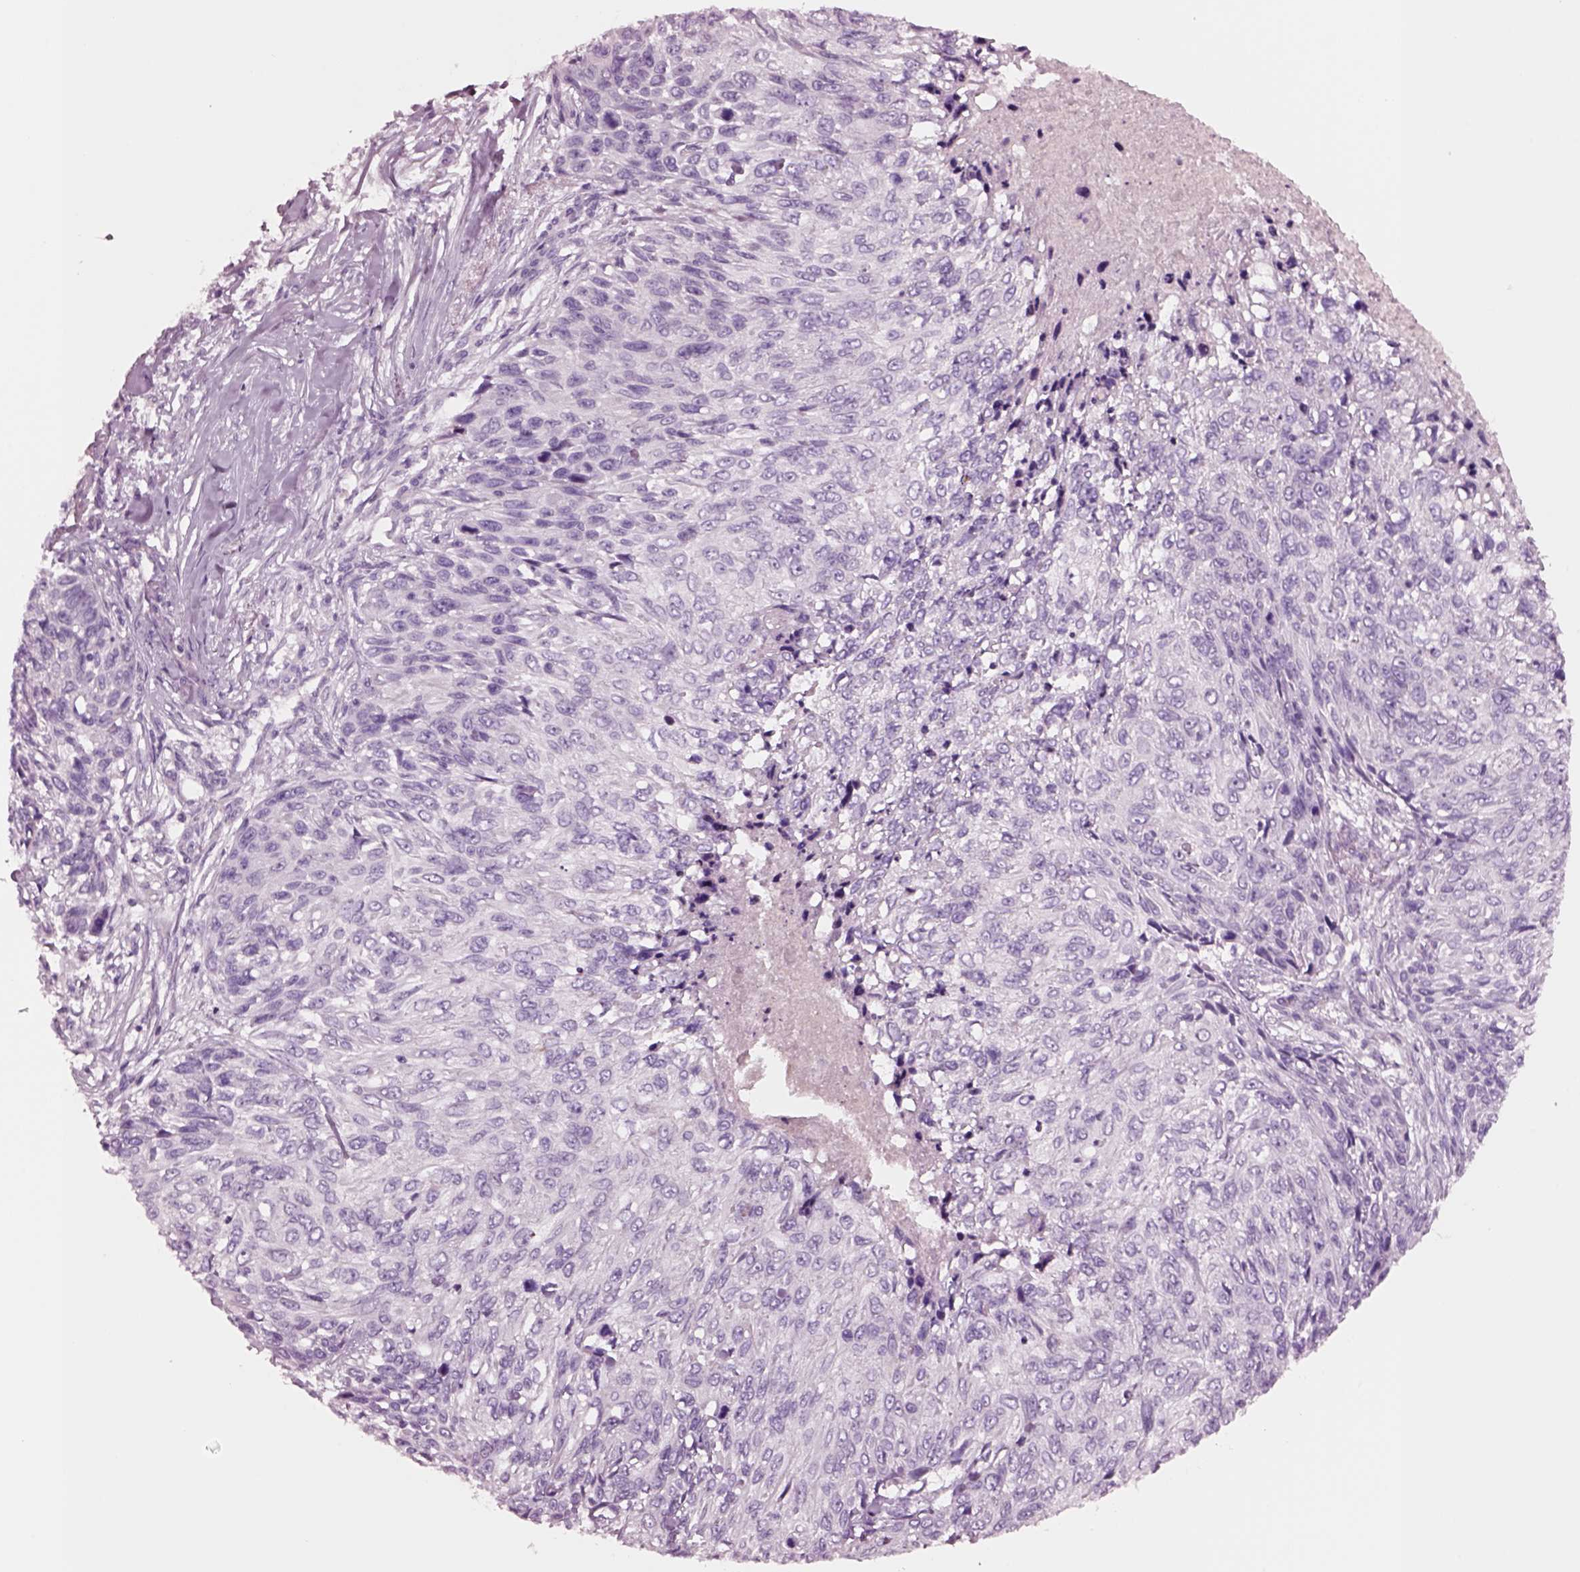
{"staining": {"intensity": "negative", "quantity": "none", "location": "none"}, "tissue": "skin cancer", "cell_type": "Tumor cells", "image_type": "cancer", "snomed": [{"axis": "morphology", "description": "Squamous cell carcinoma, NOS"}, {"axis": "topography", "description": "Skin"}], "caption": "There is no significant staining in tumor cells of skin cancer.", "gene": "NMRK2", "patient": {"sex": "male", "age": 92}}